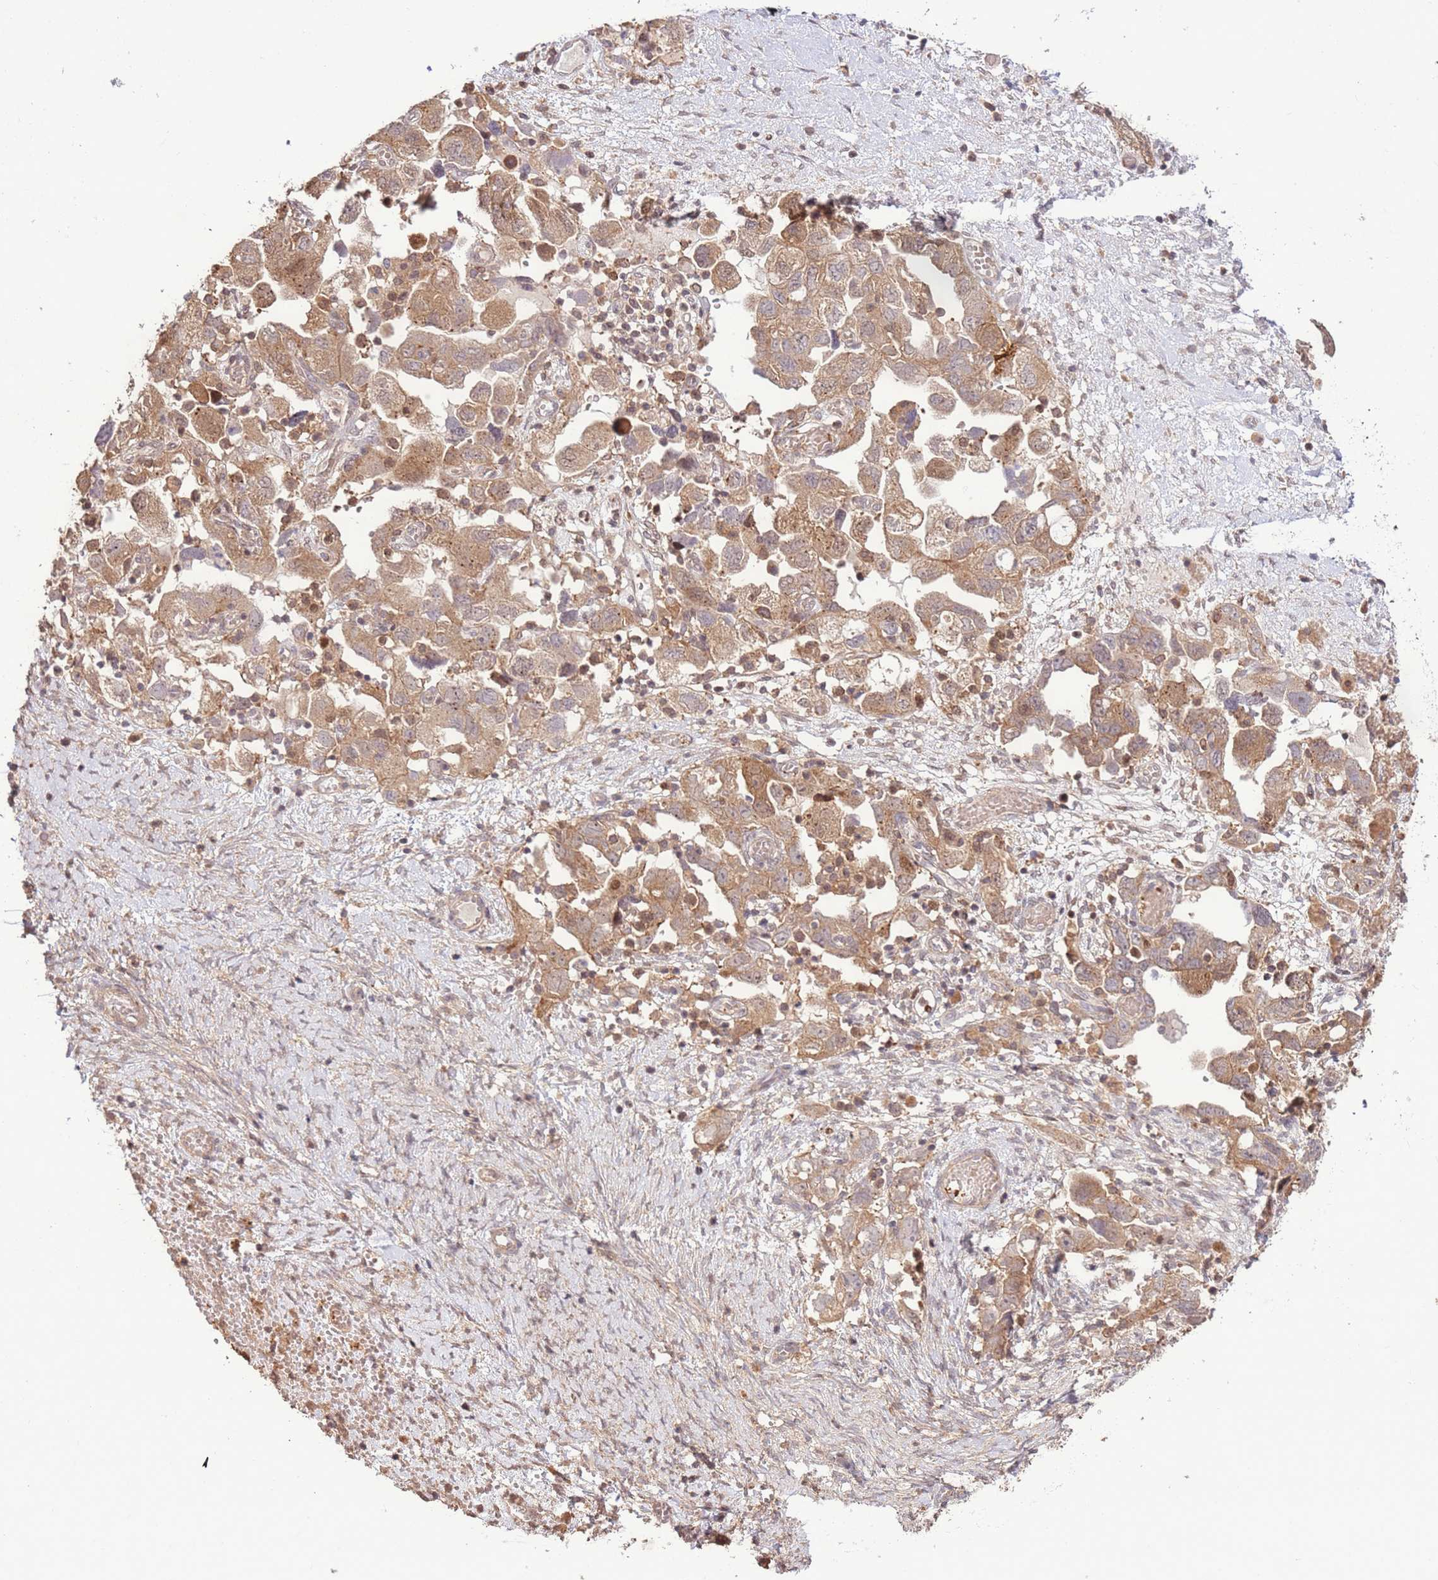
{"staining": {"intensity": "weak", "quantity": ">75%", "location": "cytoplasmic/membranous"}, "tissue": "ovarian cancer", "cell_type": "Tumor cells", "image_type": "cancer", "snomed": [{"axis": "morphology", "description": "Carcinoma, NOS"}, {"axis": "morphology", "description": "Cystadenocarcinoma, serous, NOS"}, {"axis": "topography", "description": "Ovary"}], "caption": "Approximately >75% of tumor cells in ovarian serous cystadenocarcinoma show weak cytoplasmic/membranous protein staining as visualized by brown immunohistochemical staining.", "gene": "CCDC112", "patient": {"sex": "female", "age": 69}}